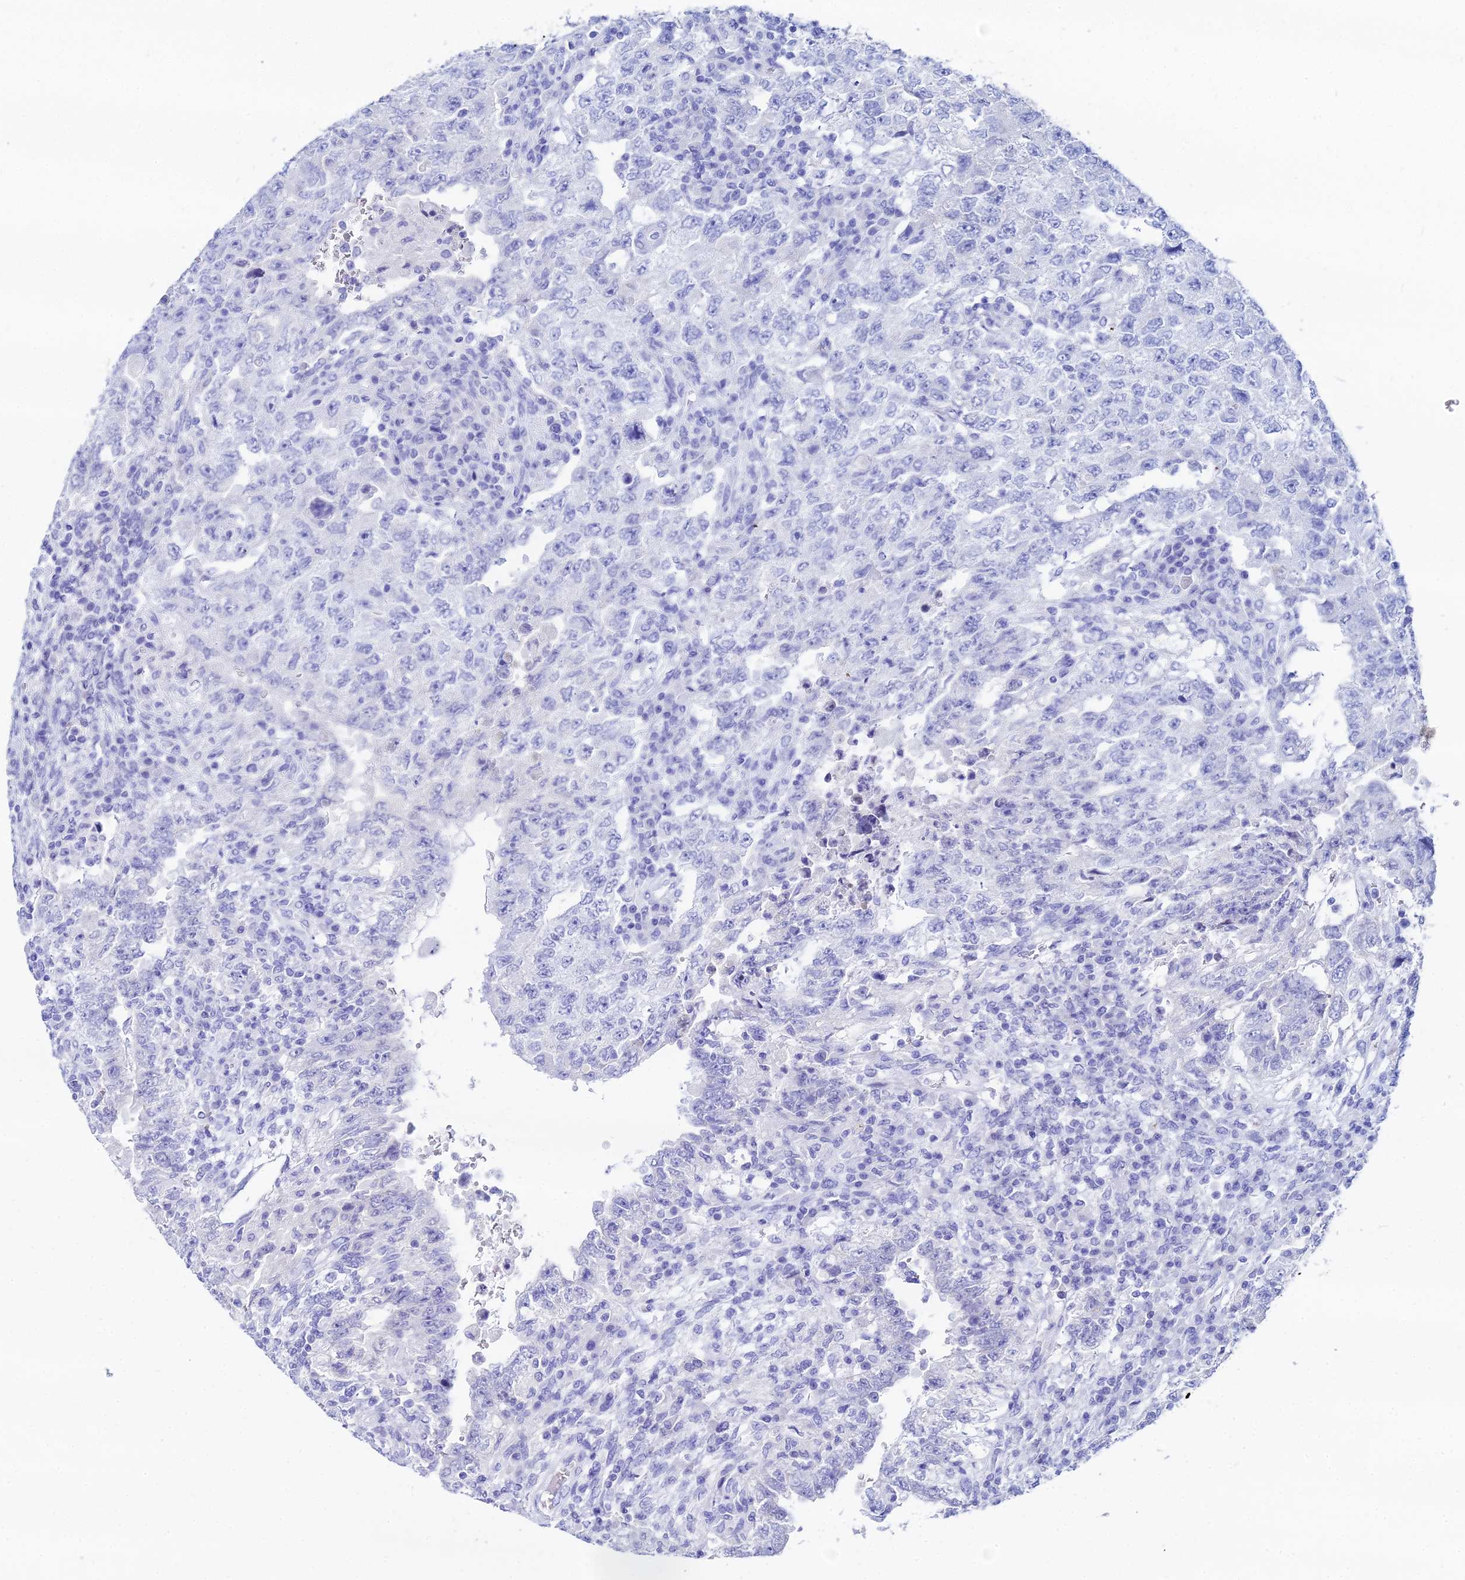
{"staining": {"intensity": "negative", "quantity": "none", "location": "none"}, "tissue": "testis cancer", "cell_type": "Tumor cells", "image_type": "cancer", "snomed": [{"axis": "morphology", "description": "Carcinoma, Embryonal, NOS"}, {"axis": "topography", "description": "Testis"}], "caption": "The histopathology image demonstrates no staining of tumor cells in testis cancer (embryonal carcinoma).", "gene": "HSPA1L", "patient": {"sex": "male", "age": 26}}